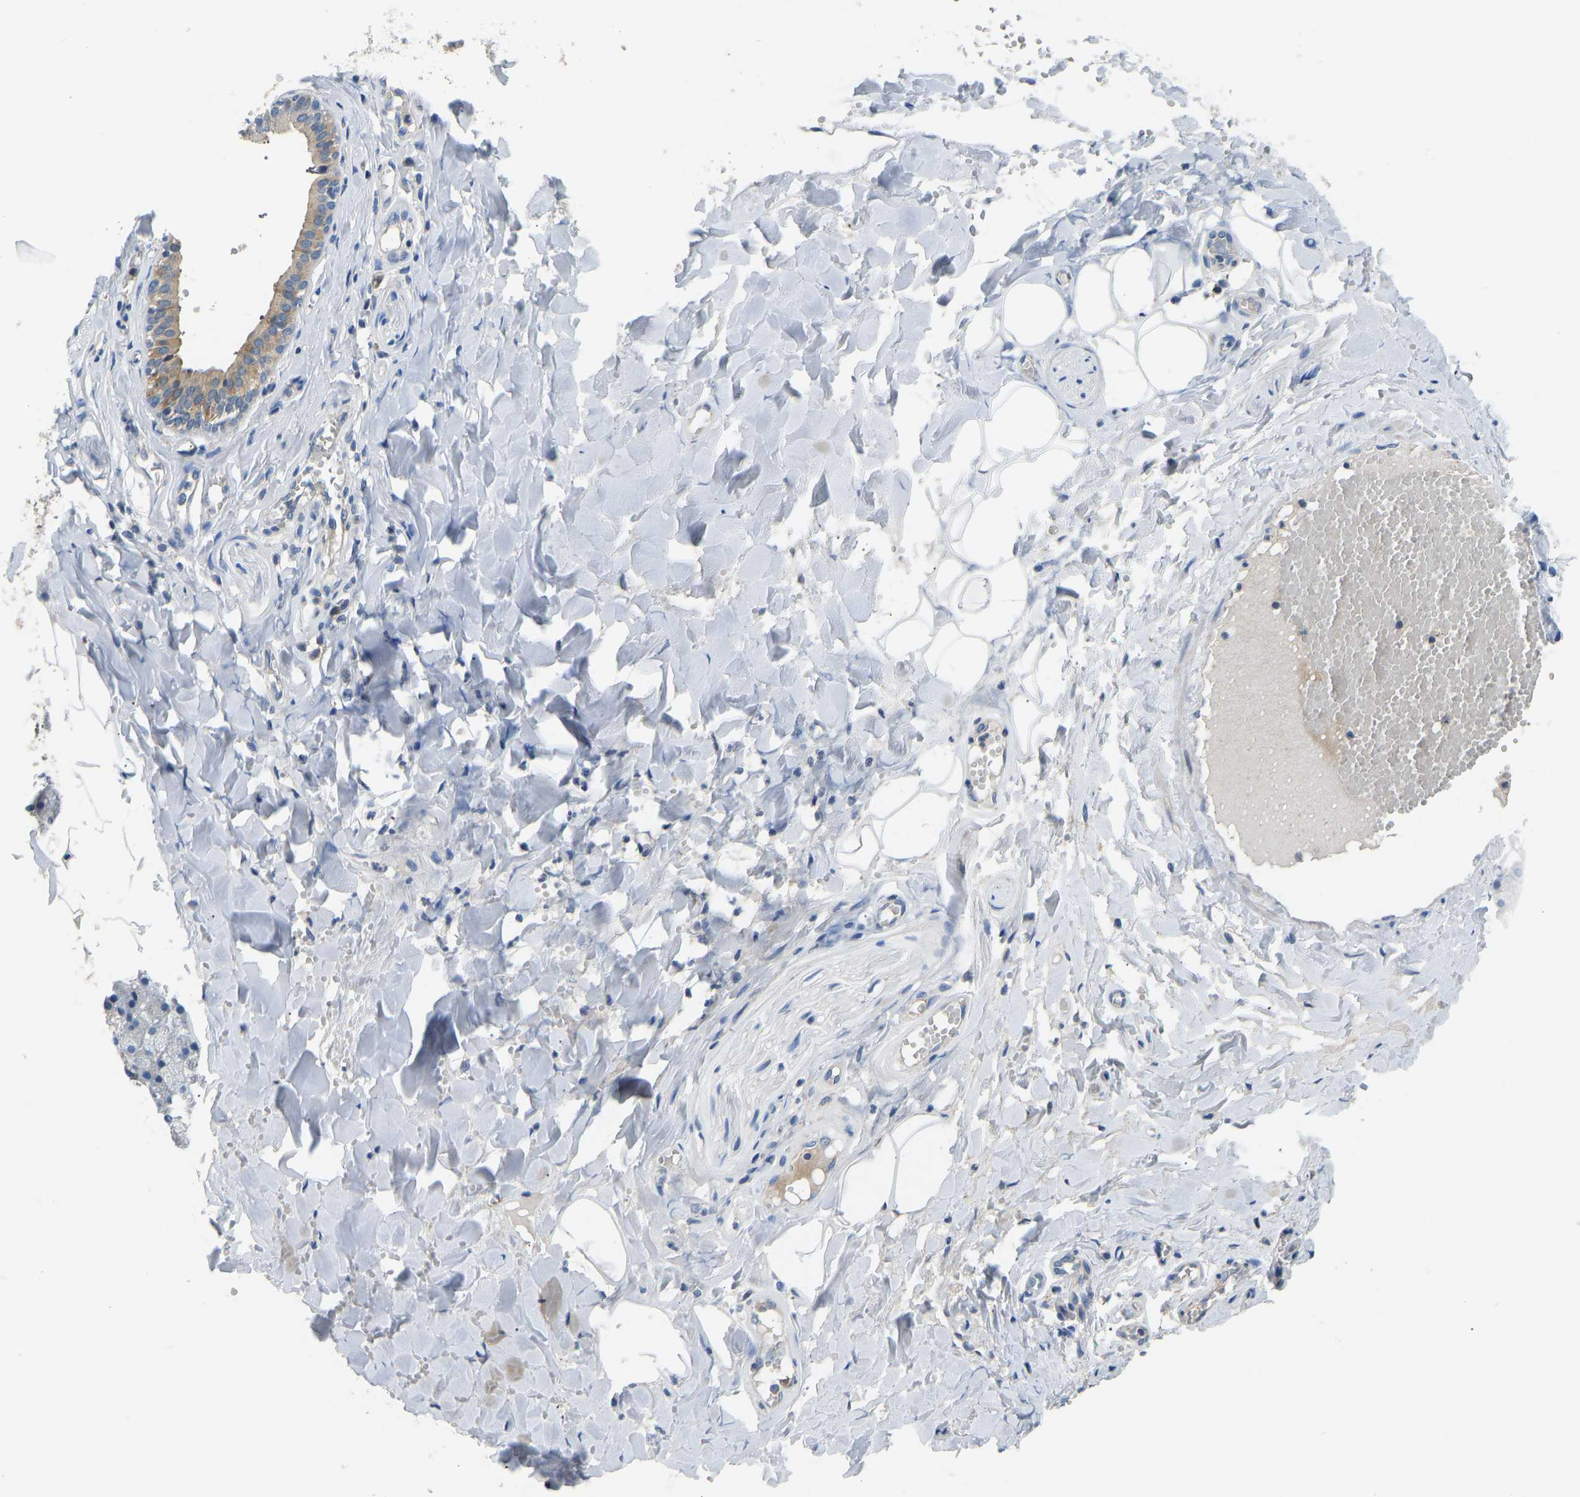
{"staining": {"intensity": "moderate", "quantity": "25%-75%", "location": "cytoplasmic/membranous"}, "tissue": "salivary gland", "cell_type": "Glandular cells", "image_type": "normal", "snomed": [{"axis": "morphology", "description": "Normal tissue, NOS"}, {"axis": "topography", "description": "Salivary gland"}], "caption": "Protein positivity by immunohistochemistry (IHC) reveals moderate cytoplasmic/membranous expression in approximately 25%-75% of glandular cells in benign salivary gland. The protein of interest is shown in brown color, while the nuclei are stained blue.", "gene": "RBP1", "patient": {"sex": "male", "age": 62}}